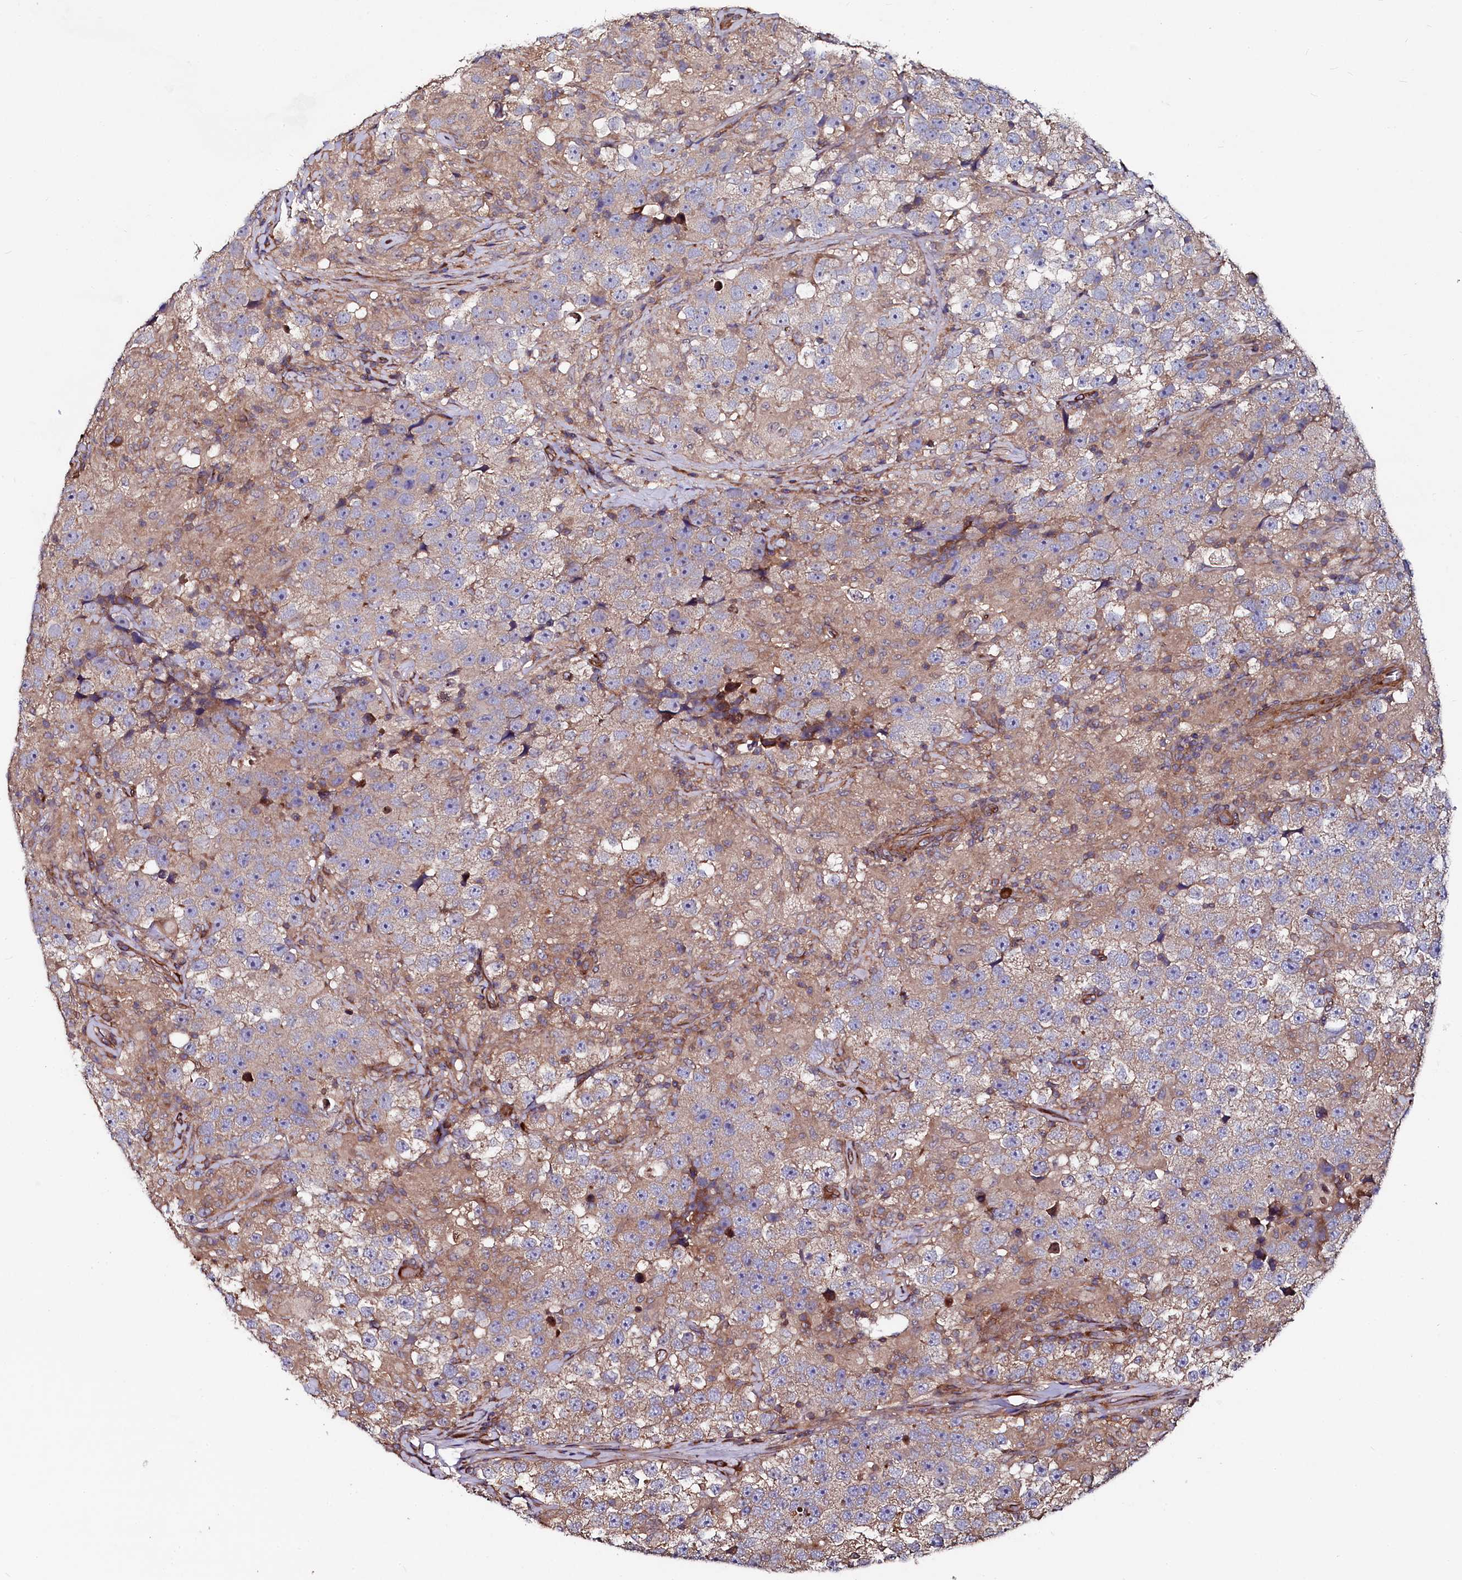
{"staining": {"intensity": "negative", "quantity": "none", "location": "none"}, "tissue": "testis cancer", "cell_type": "Tumor cells", "image_type": "cancer", "snomed": [{"axis": "morphology", "description": "Seminoma, NOS"}, {"axis": "topography", "description": "Testis"}], "caption": "Immunohistochemical staining of seminoma (testis) exhibits no significant positivity in tumor cells.", "gene": "USPL1", "patient": {"sex": "male", "age": 46}}